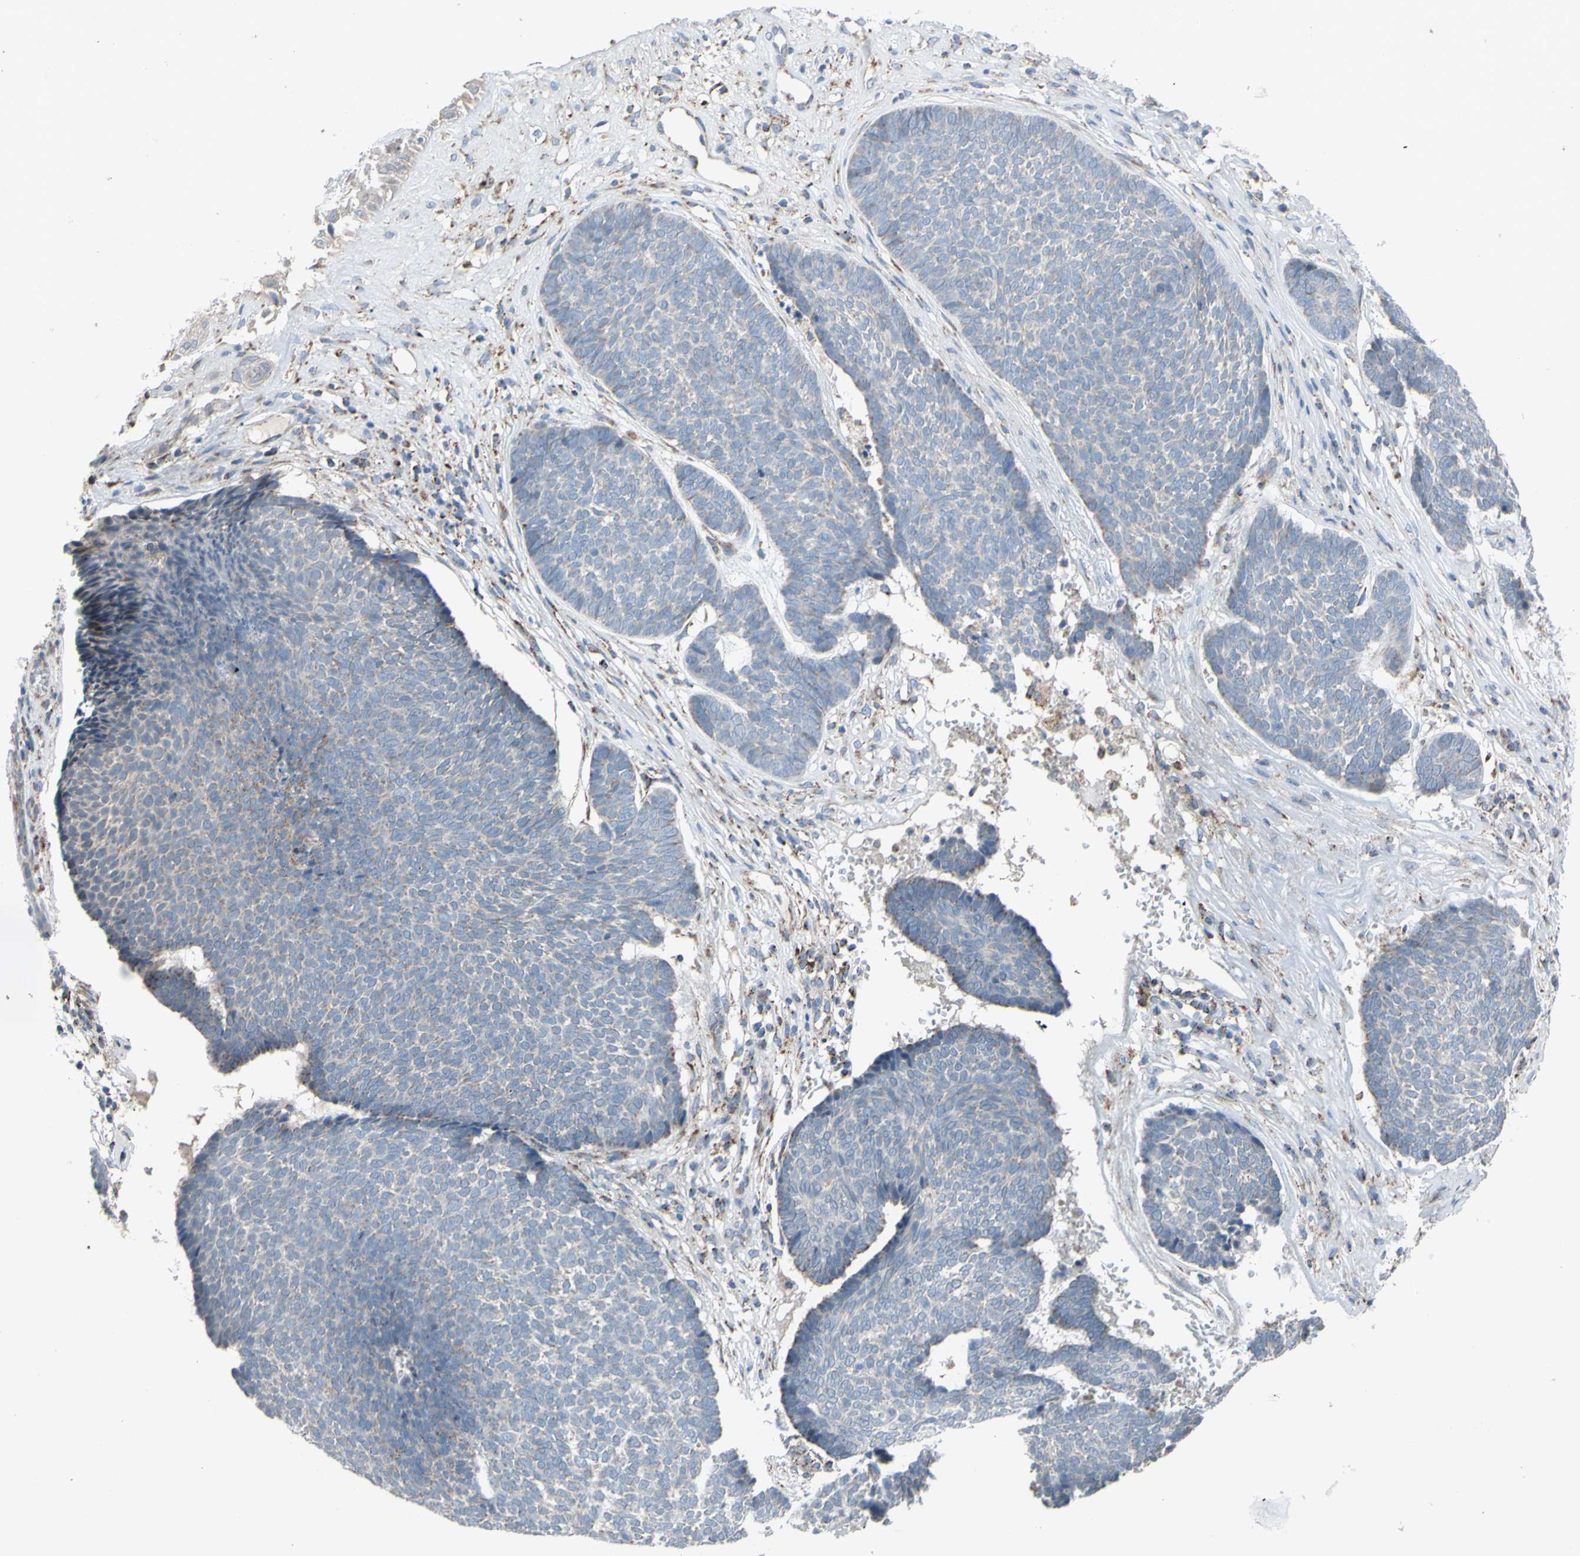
{"staining": {"intensity": "negative", "quantity": "none", "location": "none"}, "tissue": "skin cancer", "cell_type": "Tumor cells", "image_type": "cancer", "snomed": [{"axis": "morphology", "description": "Basal cell carcinoma"}, {"axis": "topography", "description": "Skin"}], "caption": "The immunohistochemistry (IHC) micrograph has no significant positivity in tumor cells of skin cancer tissue.", "gene": "GLT8D1", "patient": {"sex": "male", "age": 84}}